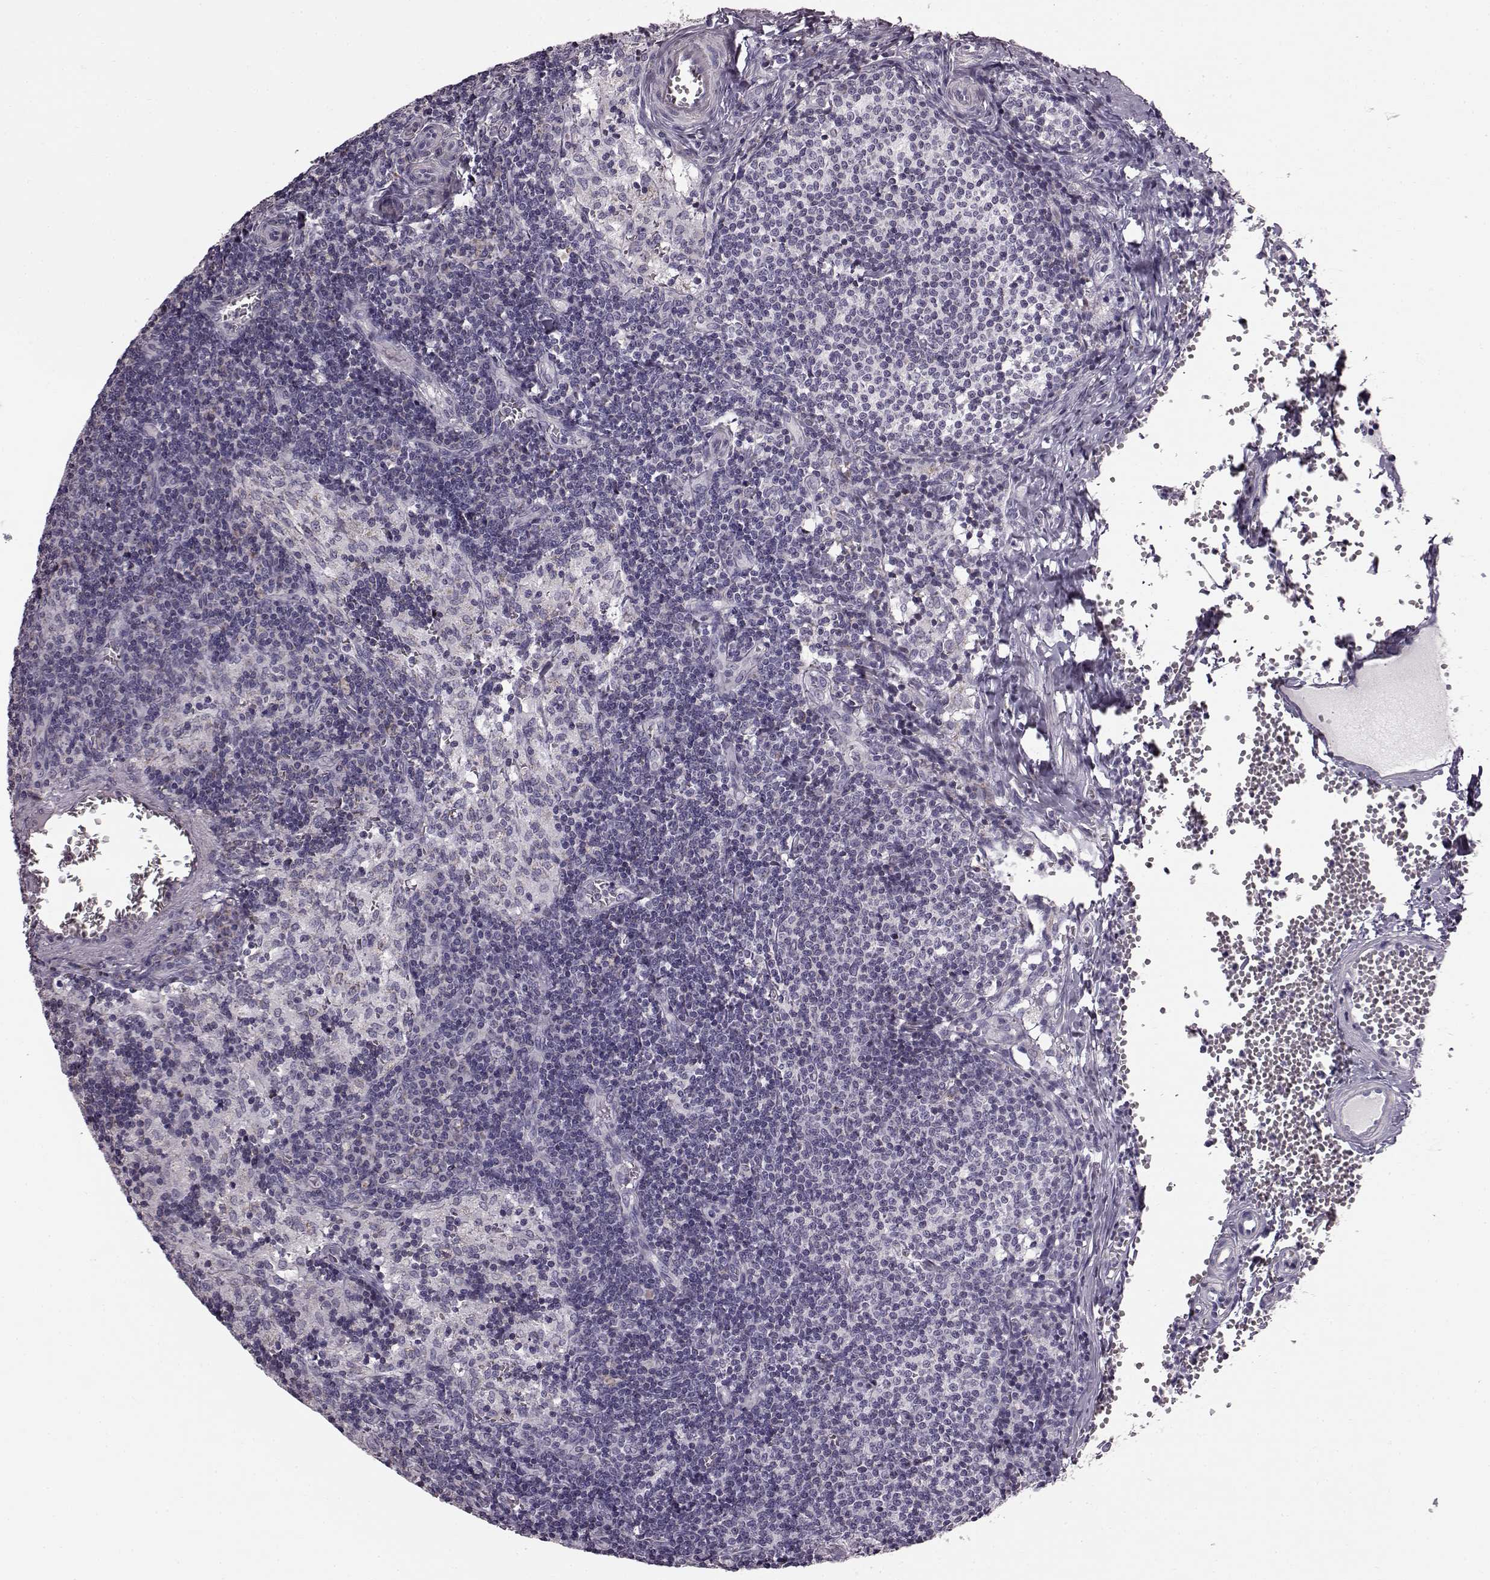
{"staining": {"intensity": "negative", "quantity": "none", "location": "none"}, "tissue": "lymph node", "cell_type": "Germinal center cells", "image_type": "normal", "snomed": [{"axis": "morphology", "description": "Normal tissue, NOS"}, {"axis": "topography", "description": "Lymph node"}], "caption": "Germinal center cells are negative for protein expression in benign human lymph node. (DAB IHC with hematoxylin counter stain).", "gene": "ATP5MF", "patient": {"sex": "female", "age": 50}}